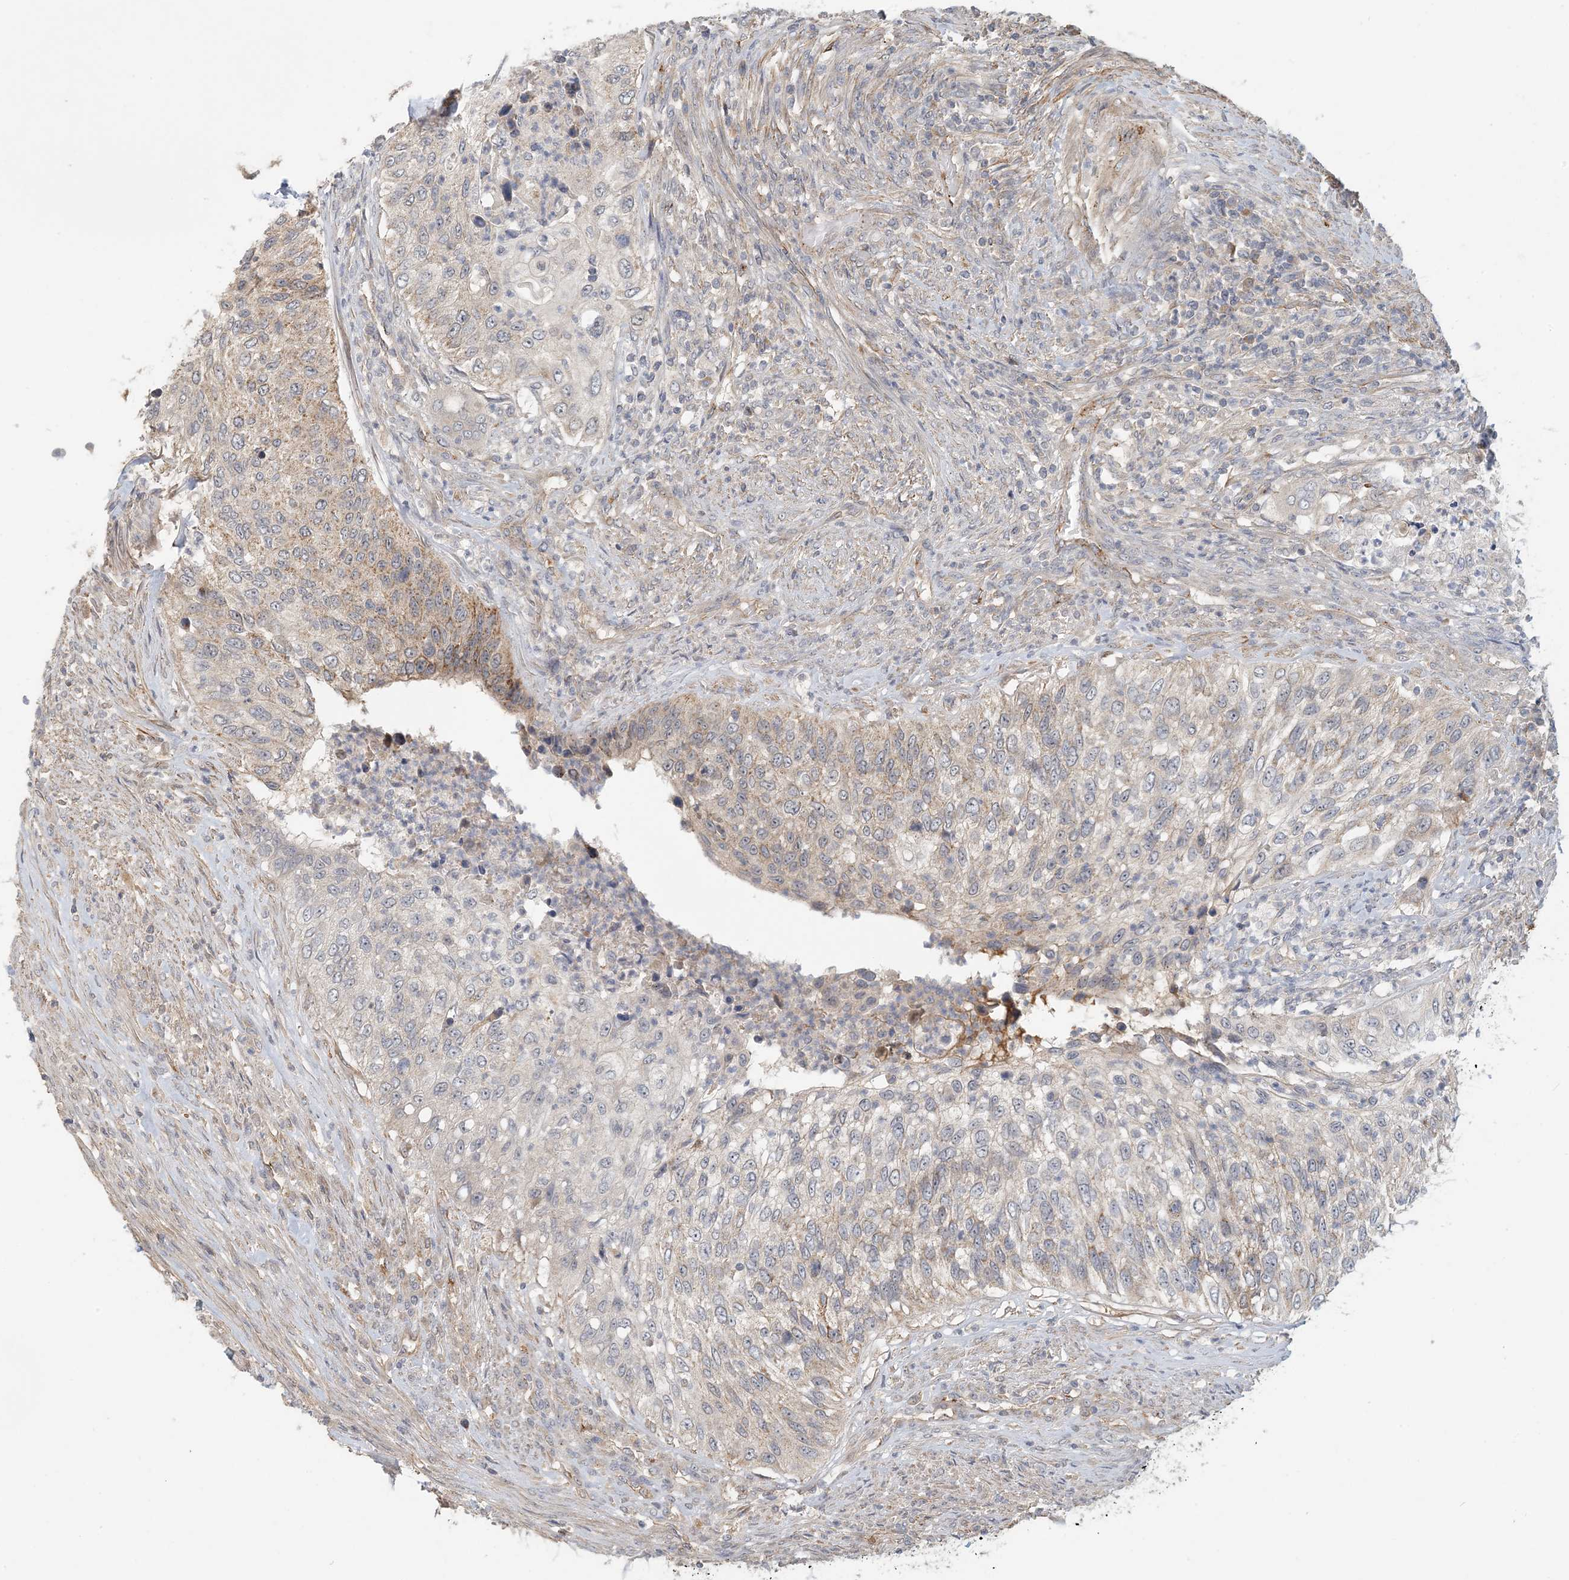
{"staining": {"intensity": "weak", "quantity": "<25%", "location": "cytoplasmic/membranous"}, "tissue": "urothelial cancer", "cell_type": "Tumor cells", "image_type": "cancer", "snomed": [{"axis": "morphology", "description": "Urothelial carcinoma, High grade"}, {"axis": "topography", "description": "Urinary bladder"}], "caption": "The image reveals no significant positivity in tumor cells of urothelial carcinoma (high-grade).", "gene": "ZBTB3", "patient": {"sex": "female", "age": 60}}